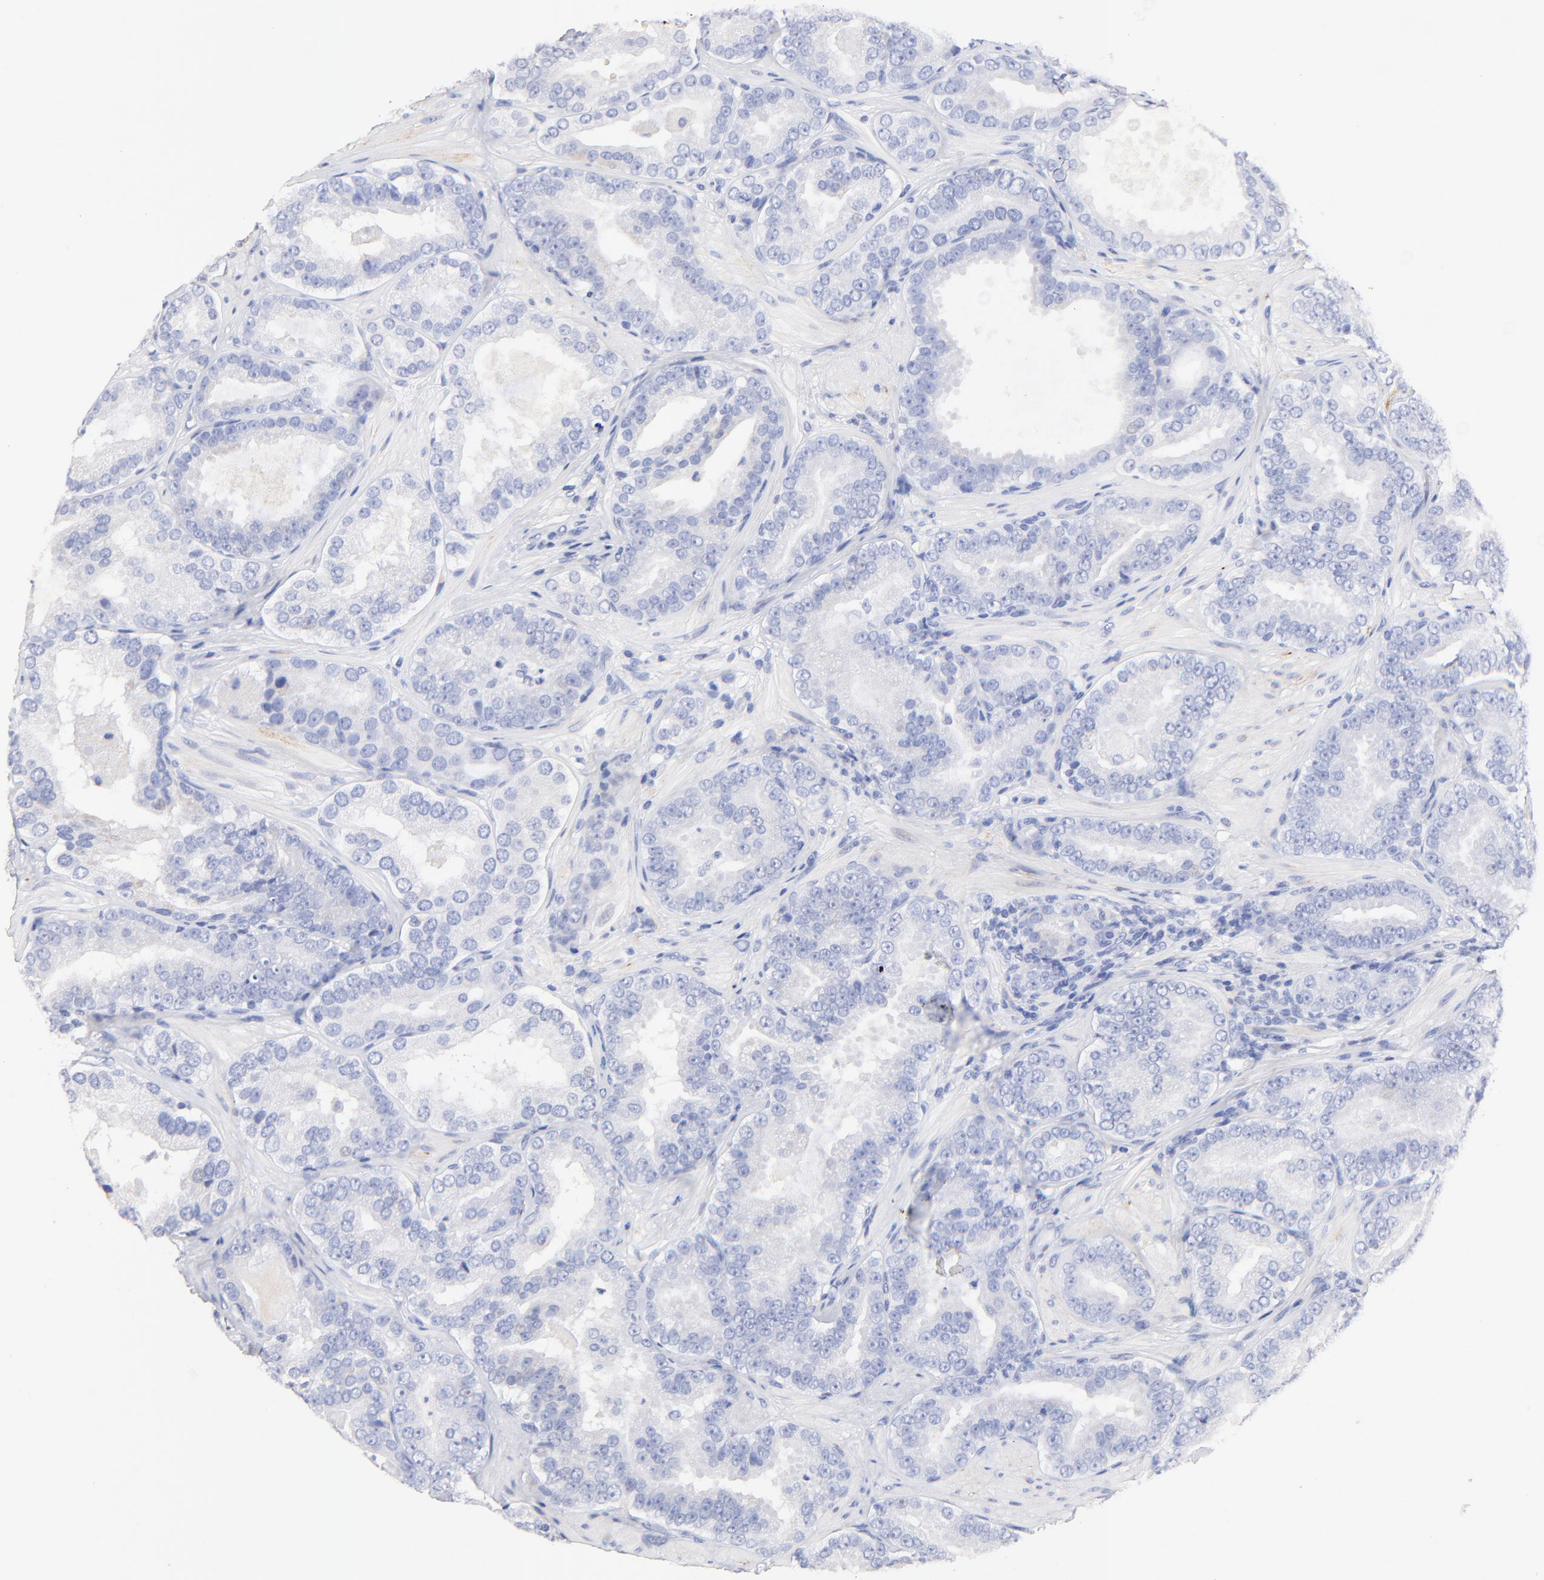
{"staining": {"intensity": "negative", "quantity": "none", "location": "none"}, "tissue": "prostate cancer", "cell_type": "Tumor cells", "image_type": "cancer", "snomed": [{"axis": "morphology", "description": "Adenocarcinoma, Low grade"}, {"axis": "topography", "description": "Prostate"}], "caption": "There is no significant expression in tumor cells of adenocarcinoma (low-grade) (prostate).", "gene": "HORMAD2", "patient": {"sex": "male", "age": 59}}